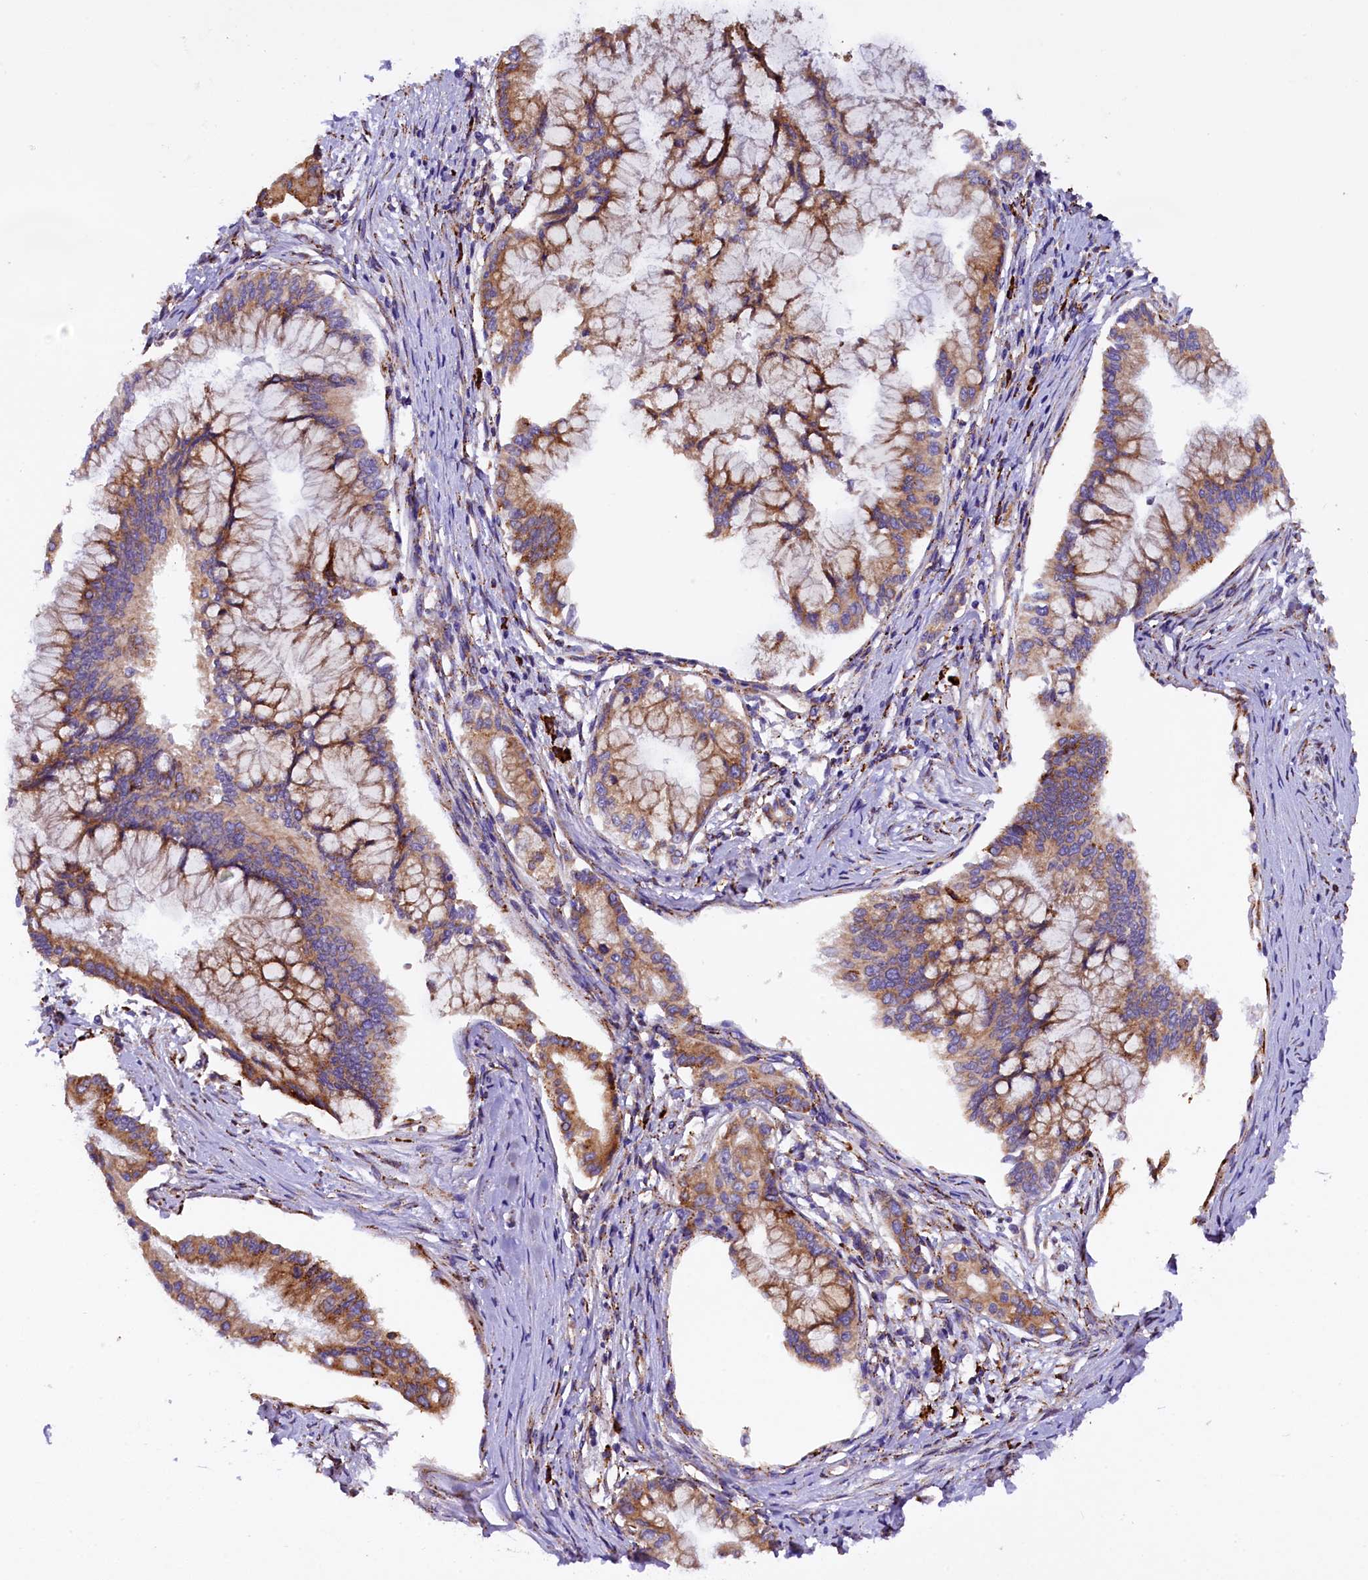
{"staining": {"intensity": "moderate", "quantity": ">75%", "location": "cytoplasmic/membranous"}, "tissue": "pancreatic cancer", "cell_type": "Tumor cells", "image_type": "cancer", "snomed": [{"axis": "morphology", "description": "Adenocarcinoma, NOS"}, {"axis": "topography", "description": "Pancreas"}], "caption": "Pancreatic cancer (adenocarcinoma) stained with DAB (3,3'-diaminobenzidine) immunohistochemistry demonstrates medium levels of moderate cytoplasmic/membranous staining in about >75% of tumor cells.", "gene": "CAPS2", "patient": {"sex": "male", "age": 58}}